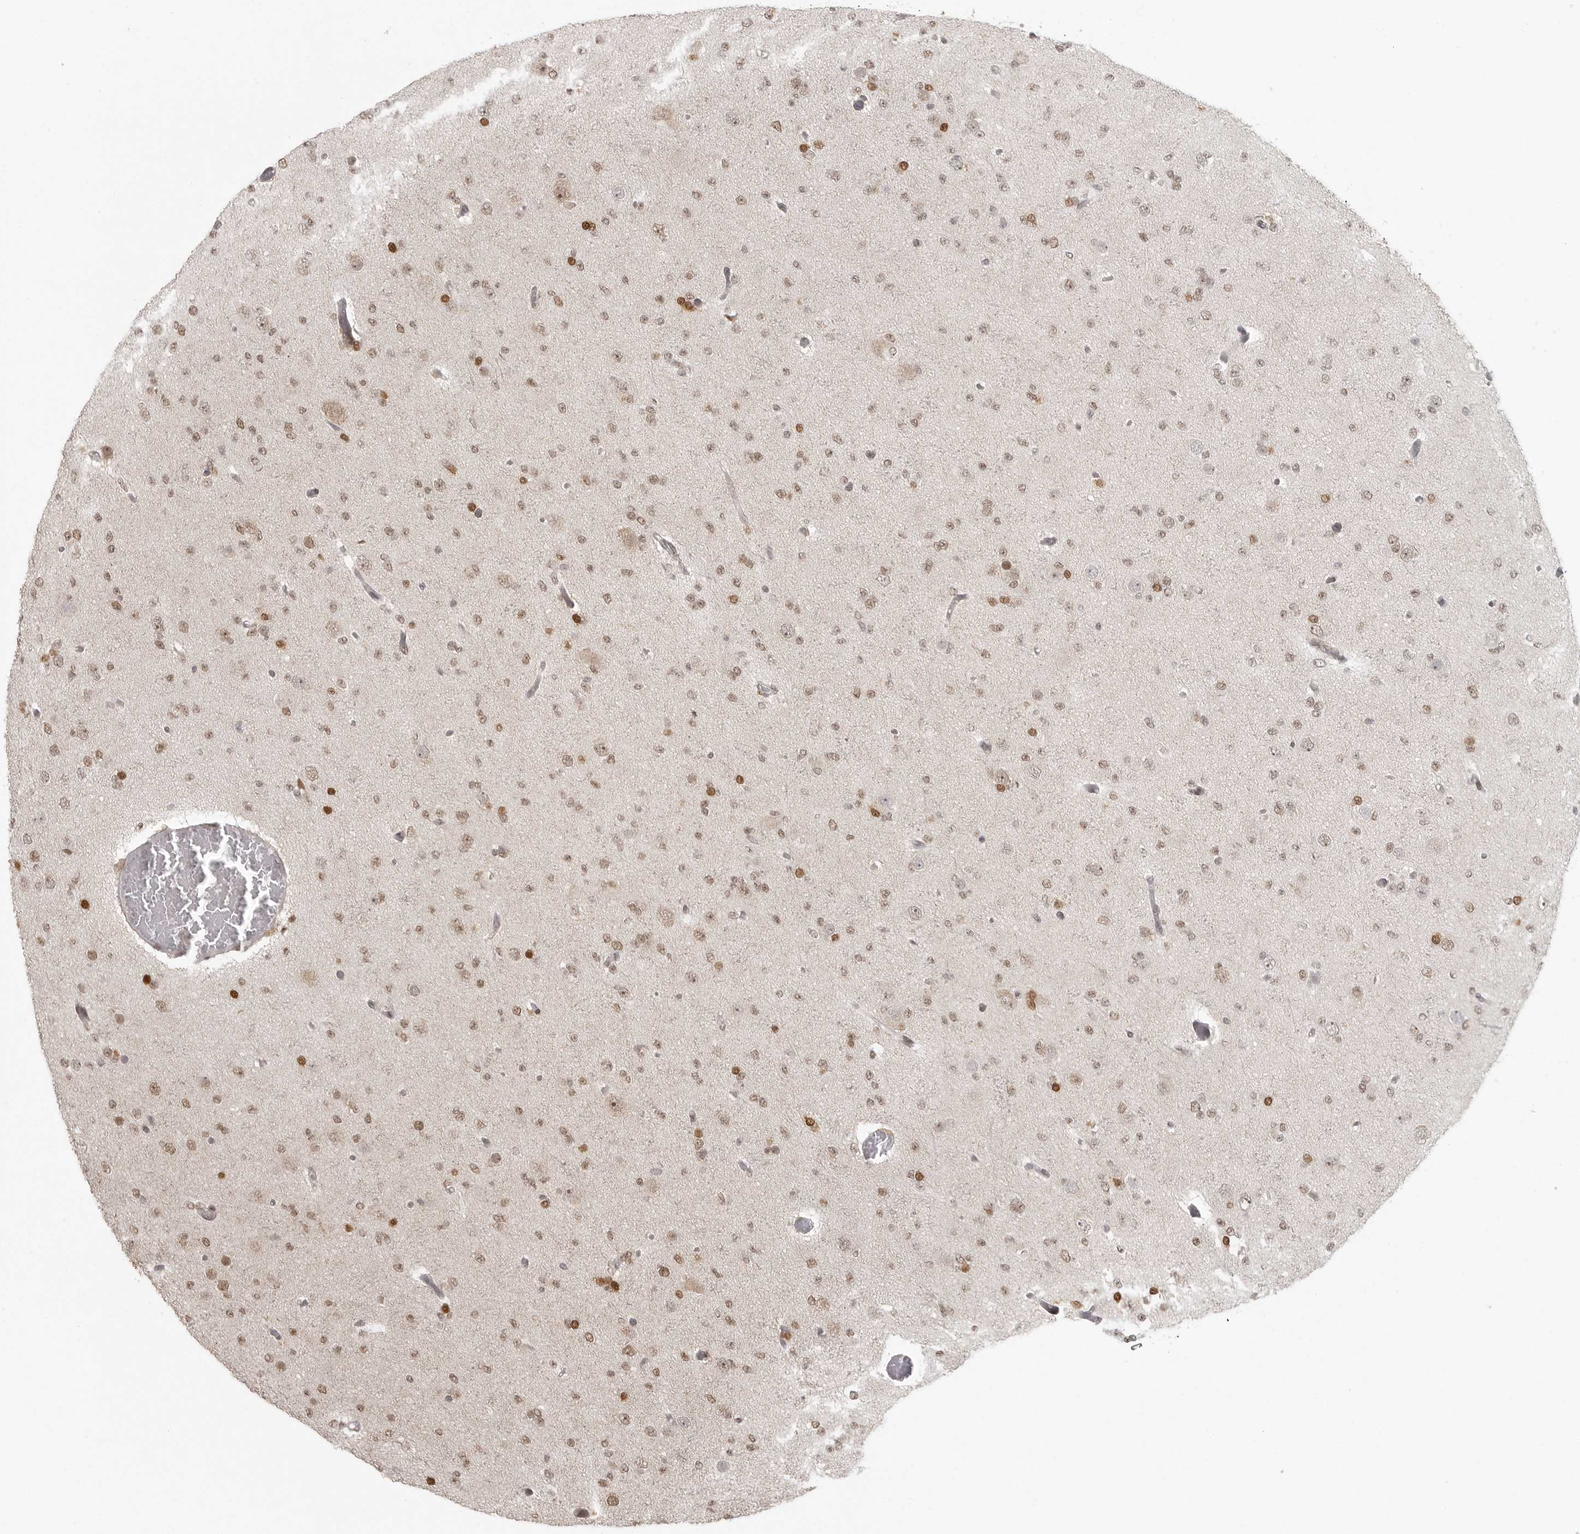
{"staining": {"intensity": "moderate", "quantity": "25%-75%", "location": "nuclear"}, "tissue": "glioma", "cell_type": "Tumor cells", "image_type": "cancer", "snomed": [{"axis": "morphology", "description": "Glioma, malignant, Low grade"}, {"axis": "topography", "description": "Brain"}], "caption": "Protein staining of glioma tissue shows moderate nuclear expression in approximately 25%-75% of tumor cells.", "gene": "ISG20L2", "patient": {"sex": "female", "age": 22}}